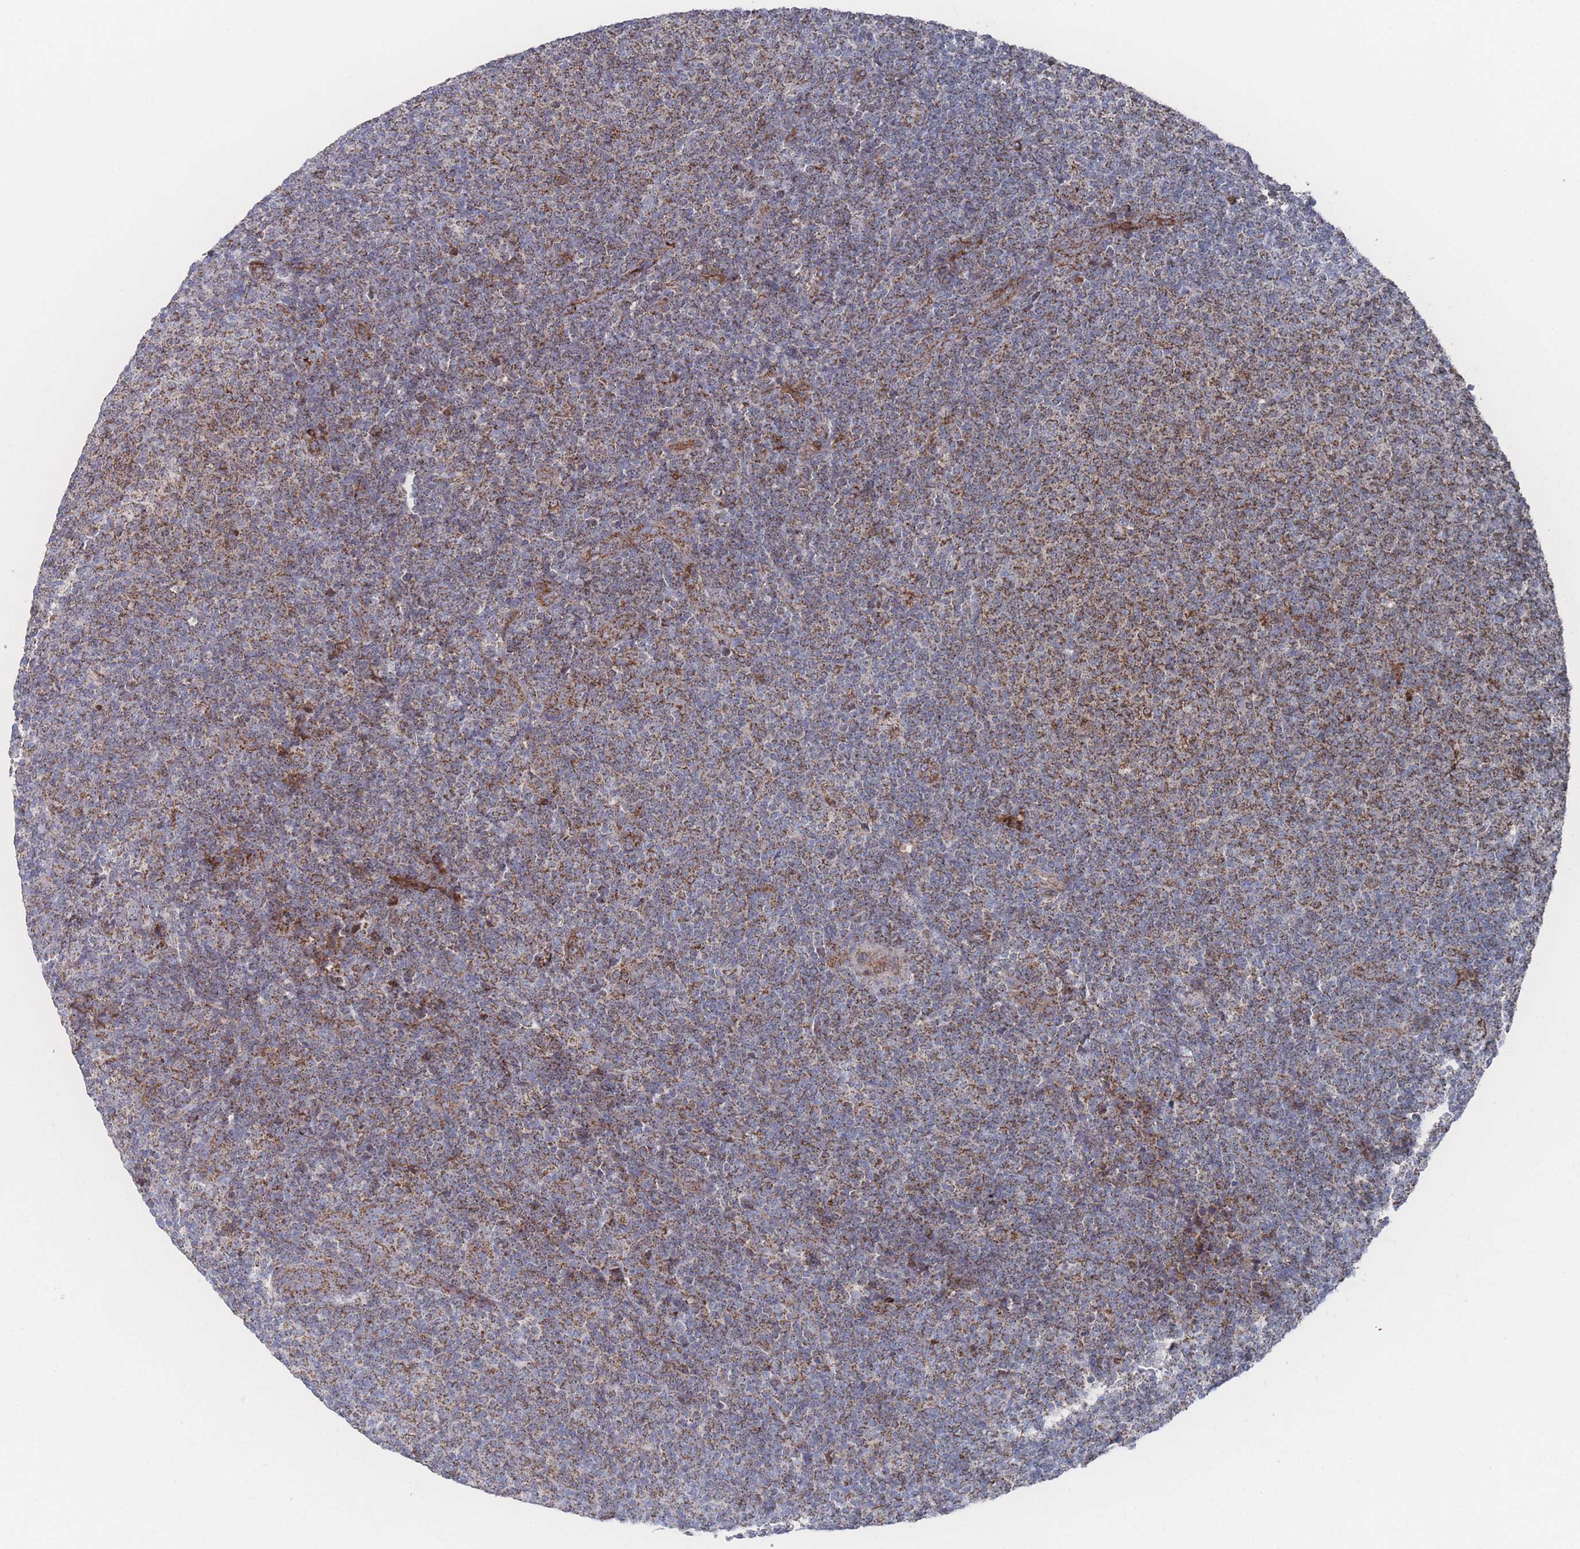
{"staining": {"intensity": "strong", "quantity": "25%-75%", "location": "cytoplasmic/membranous"}, "tissue": "lymphoma", "cell_type": "Tumor cells", "image_type": "cancer", "snomed": [{"axis": "morphology", "description": "Malignant lymphoma, non-Hodgkin's type, Low grade"}, {"axis": "topography", "description": "Lymph node"}], "caption": "Low-grade malignant lymphoma, non-Hodgkin's type stained with a protein marker shows strong staining in tumor cells.", "gene": "PEX14", "patient": {"sex": "male", "age": 66}}